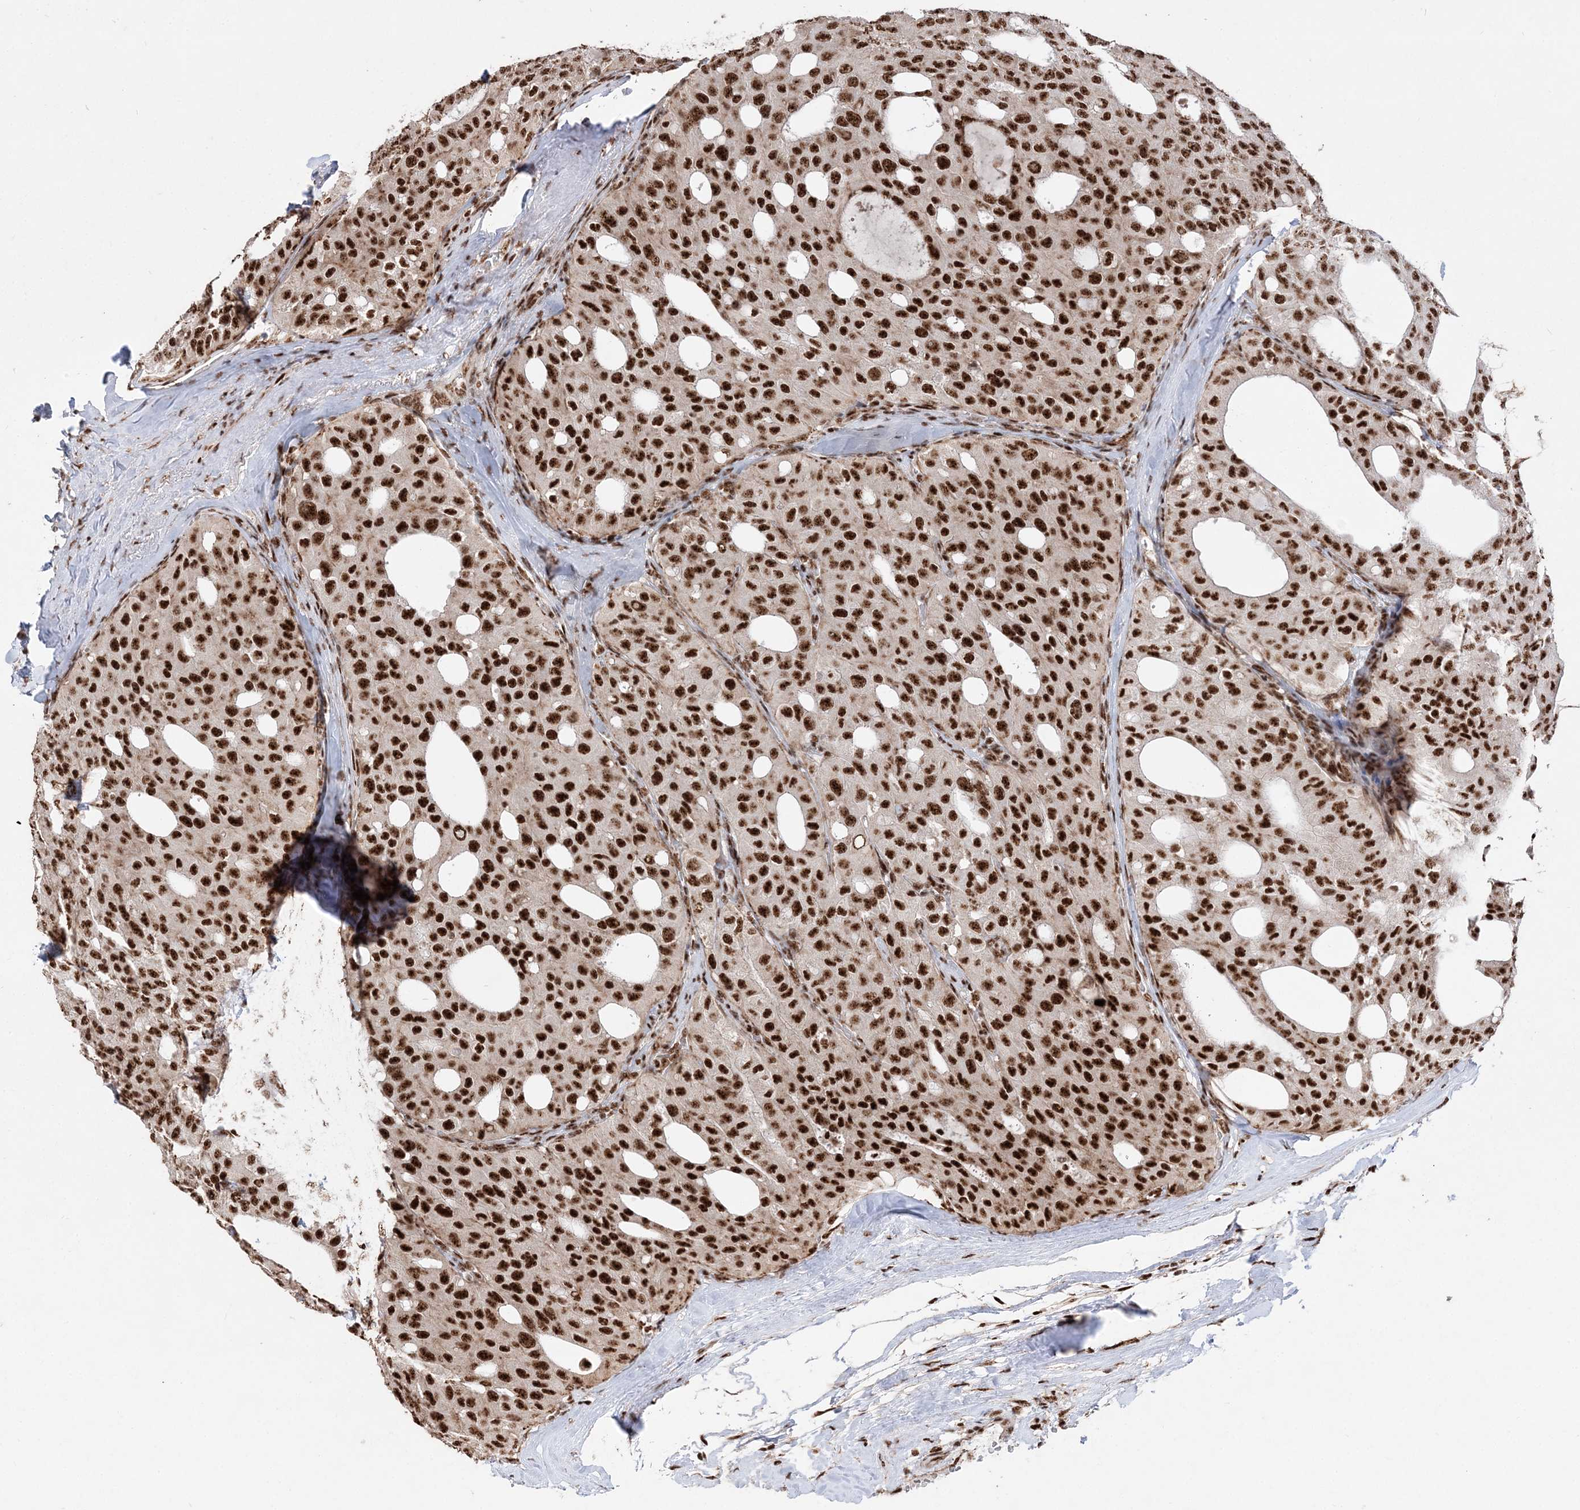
{"staining": {"intensity": "strong", "quantity": ">75%", "location": "nuclear"}, "tissue": "thyroid cancer", "cell_type": "Tumor cells", "image_type": "cancer", "snomed": [{"axis": "morphology", "description": "Follicular adenoma carcinoma, NOS"}, {"axis": "topography", "description": "Thyroid gland"}], "caption": "Immunohistochemistry (IHC) photomicrograph of neoplastic tissue: follicular adenoma carcinoma (thyroid) stained using IHC shows high levels of strong protein expression localized specifically in the nuclear of tumor cells, appearing as a nuclear brown color.", "gene": "RBM17", "patient": {"sex": "male", "age": 75}}